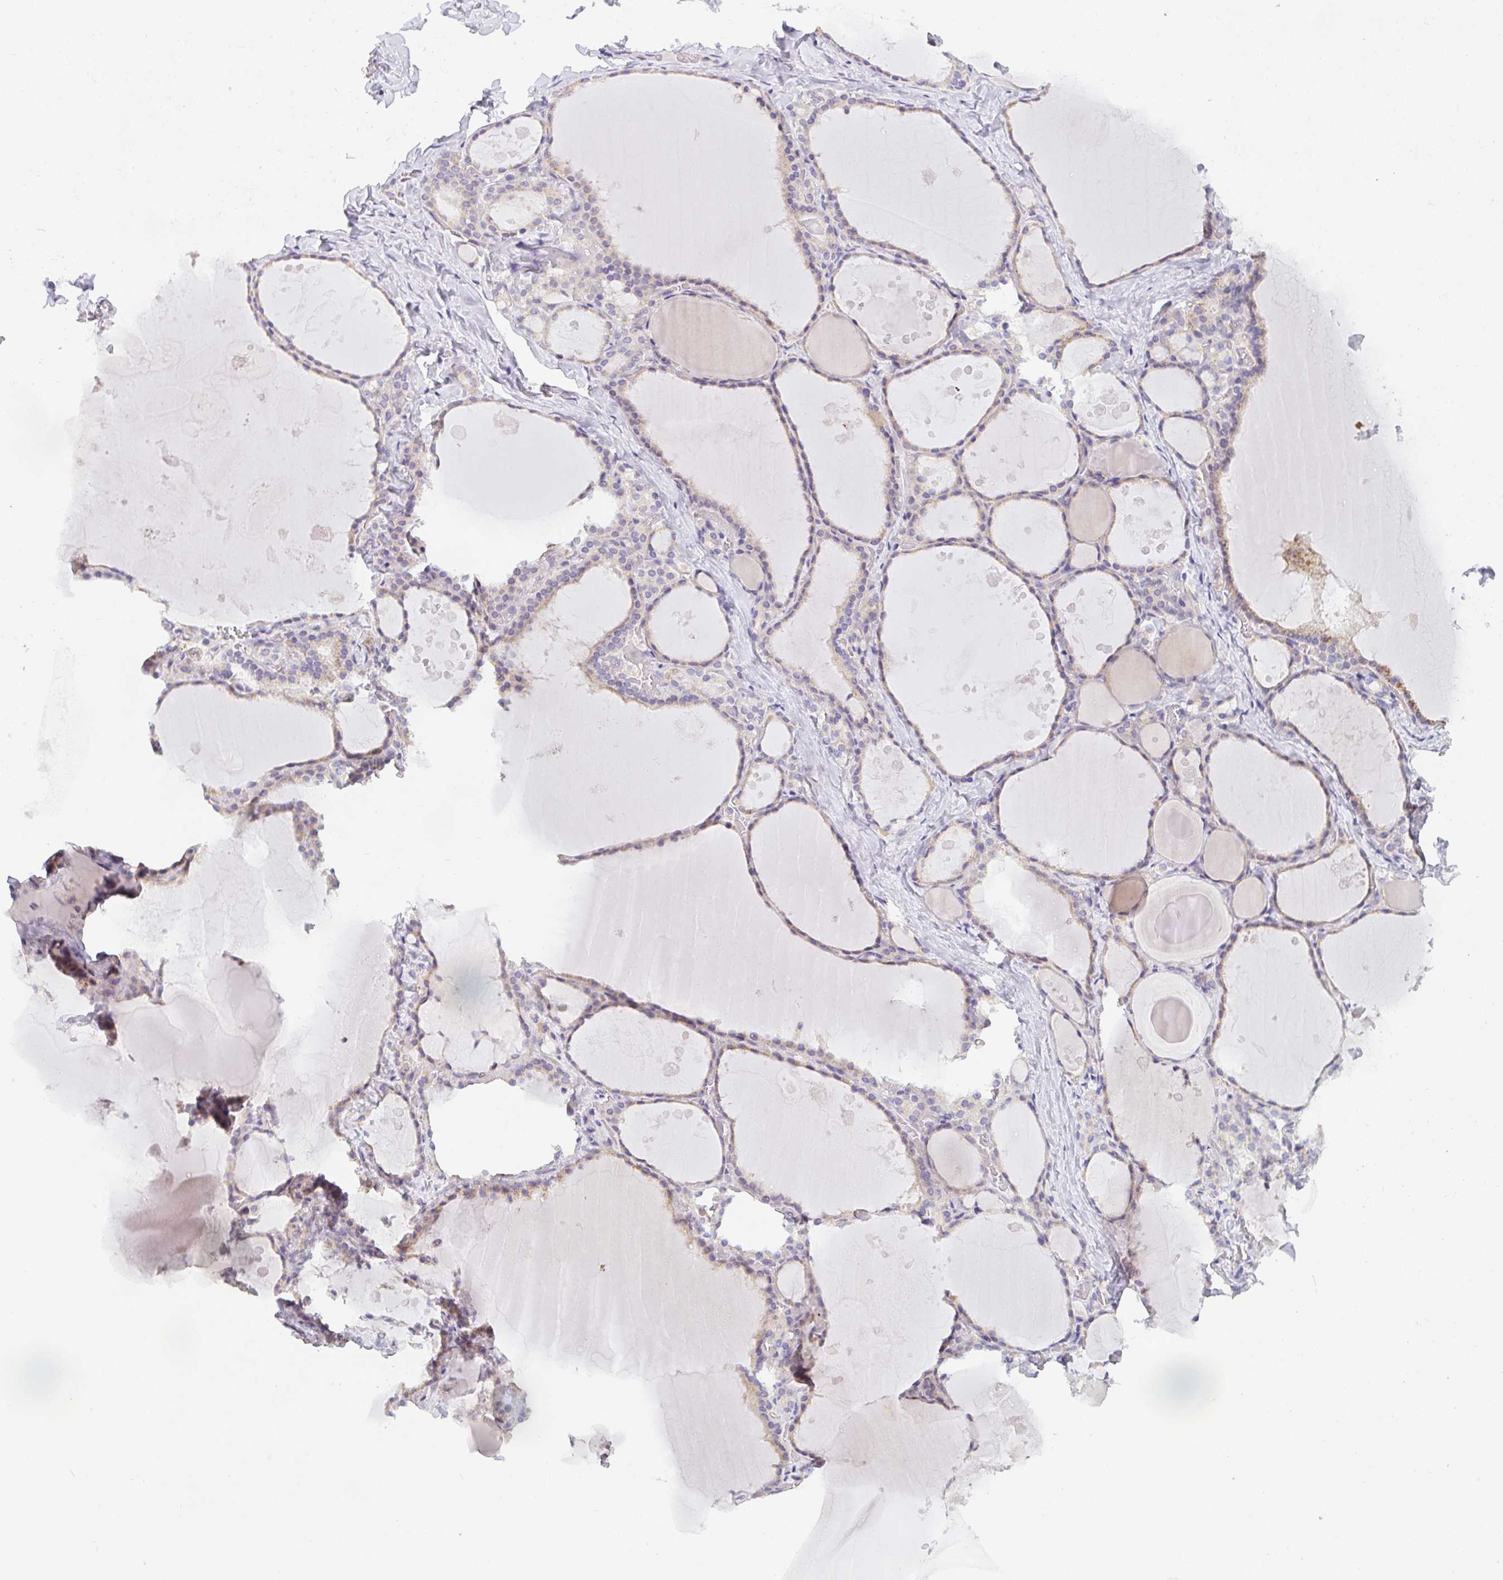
{"staining": {"intensity": "moderate", "quantity": ">75%", "location": "cytoplasmic/membranous"}, "tissue": "thyroid gland", "cell_type": "Glandular cells", "image_type": "normal", "snomed": [{"axis": "morphology", "description": "Normal tissue, NOS"}, {"axis": "topography", "description": "Thyroid gland"}], "caption": "Thyroid gland was stained to show a protein in brown. There is medium levels of moderate cytoplasmic/membranous staining in approximately >75% of glandular cells.", "gene": "CACNA1S", "patient": {"sex": "male", "age": 56}}